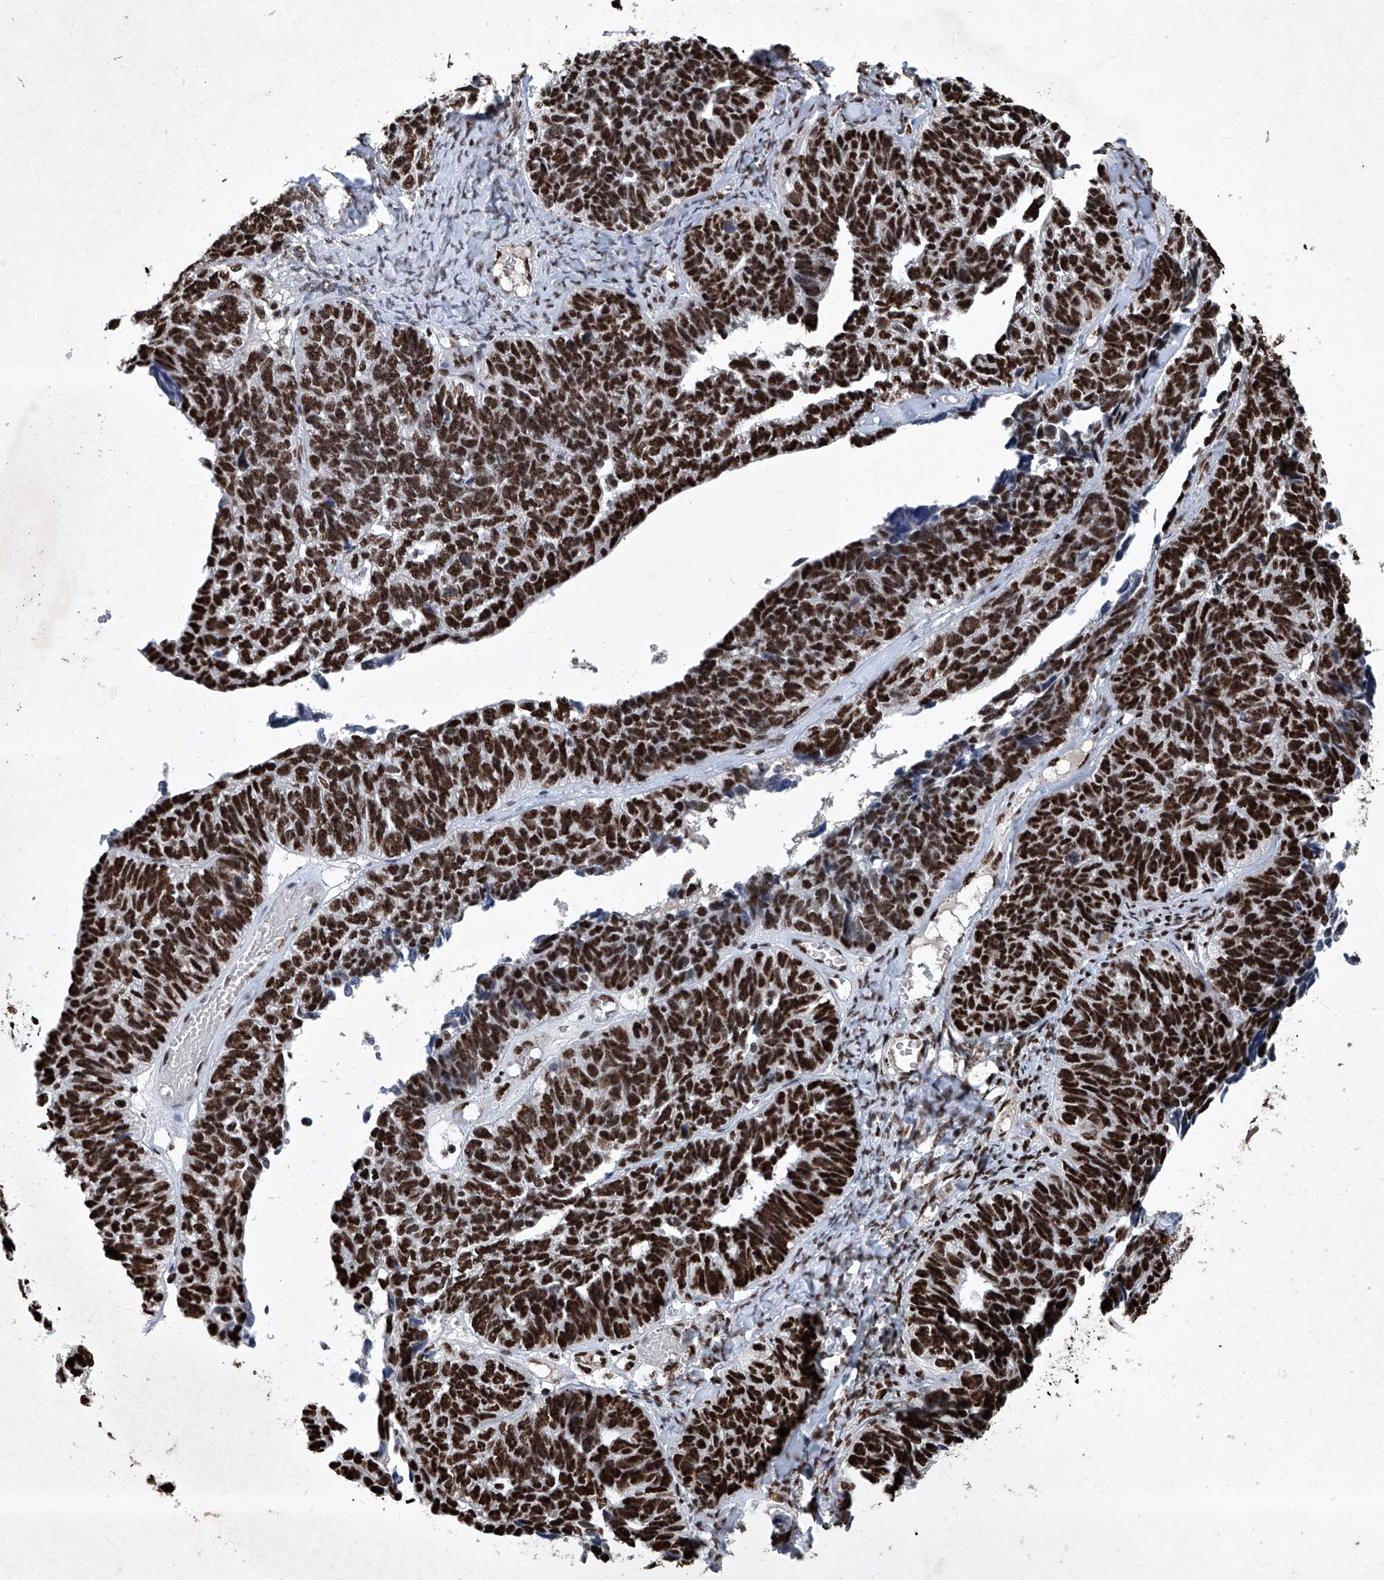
{"staining": {"intensity": "strong", "quantity": ">75%", "location": "nuclear"}, "tissue": "ovarian cancer", "cell_type": "Tumor cells", "image_type": "cancer", "snomed": [{"axis": "morphology", "description": "Cystadenocarcinoma, serous, NOS"}, {"axis": "topography", "description": "Ovary"}], "caption": "The image shows immunohistochemical staining of ovarian cancer (serous cystadenocarcinoma). There is strong nuclear staining is identified in about >75% of tumor cells.", "gene": "DDX39B", "patient": {"sex": "female", "age": 79}}